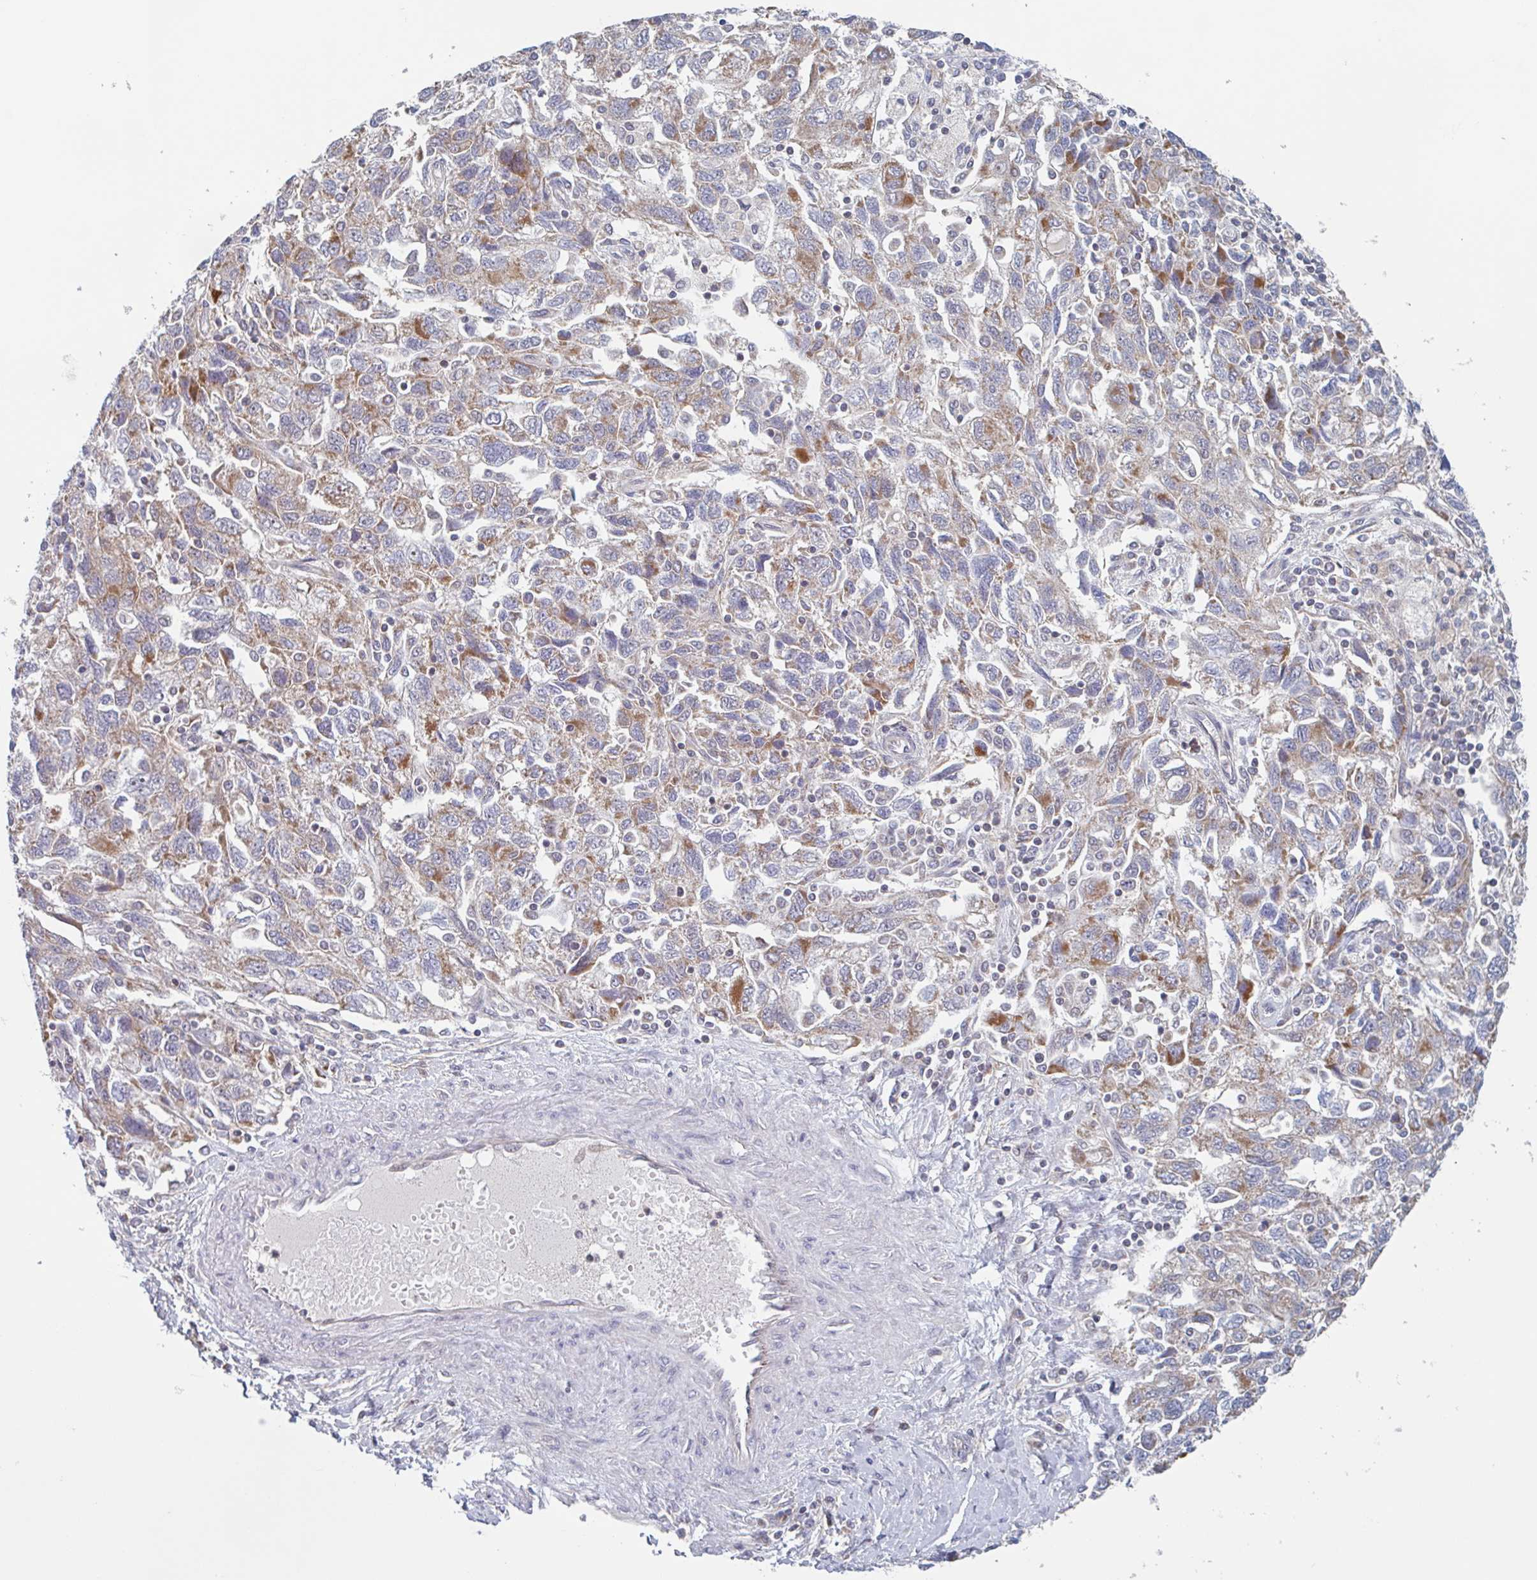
{"staining": {"intensity": "moderate", "quantity": "25%-75%", "location": "cytoplasmic/membranous"}, "tissue": "ovarian cancer", "cell_type": "Tumor cells", "image_type": "cancer", "snomed": [{"axis": "morphology", "description": "Carcinoma, NOS"}, {"axis": "morphology", "description": "Cystadenocarcinoma, serous, NOS"}, {"axis": "topography", "description": "Ovary"}], "caption": "Immunohistochemistry (IHC) image of neoplastic tissue: serous cystadenocarcinoma (ovarian) stained using immunohistochemistry reveals medium levels of moderate protein expression localized specifically in the cytoplasmic/membranous of tumor cells, appearing as a cytoplasmic/membranous brown color.", "gene": "SURF1", "patient": {"sex": "female", "age": 69}}